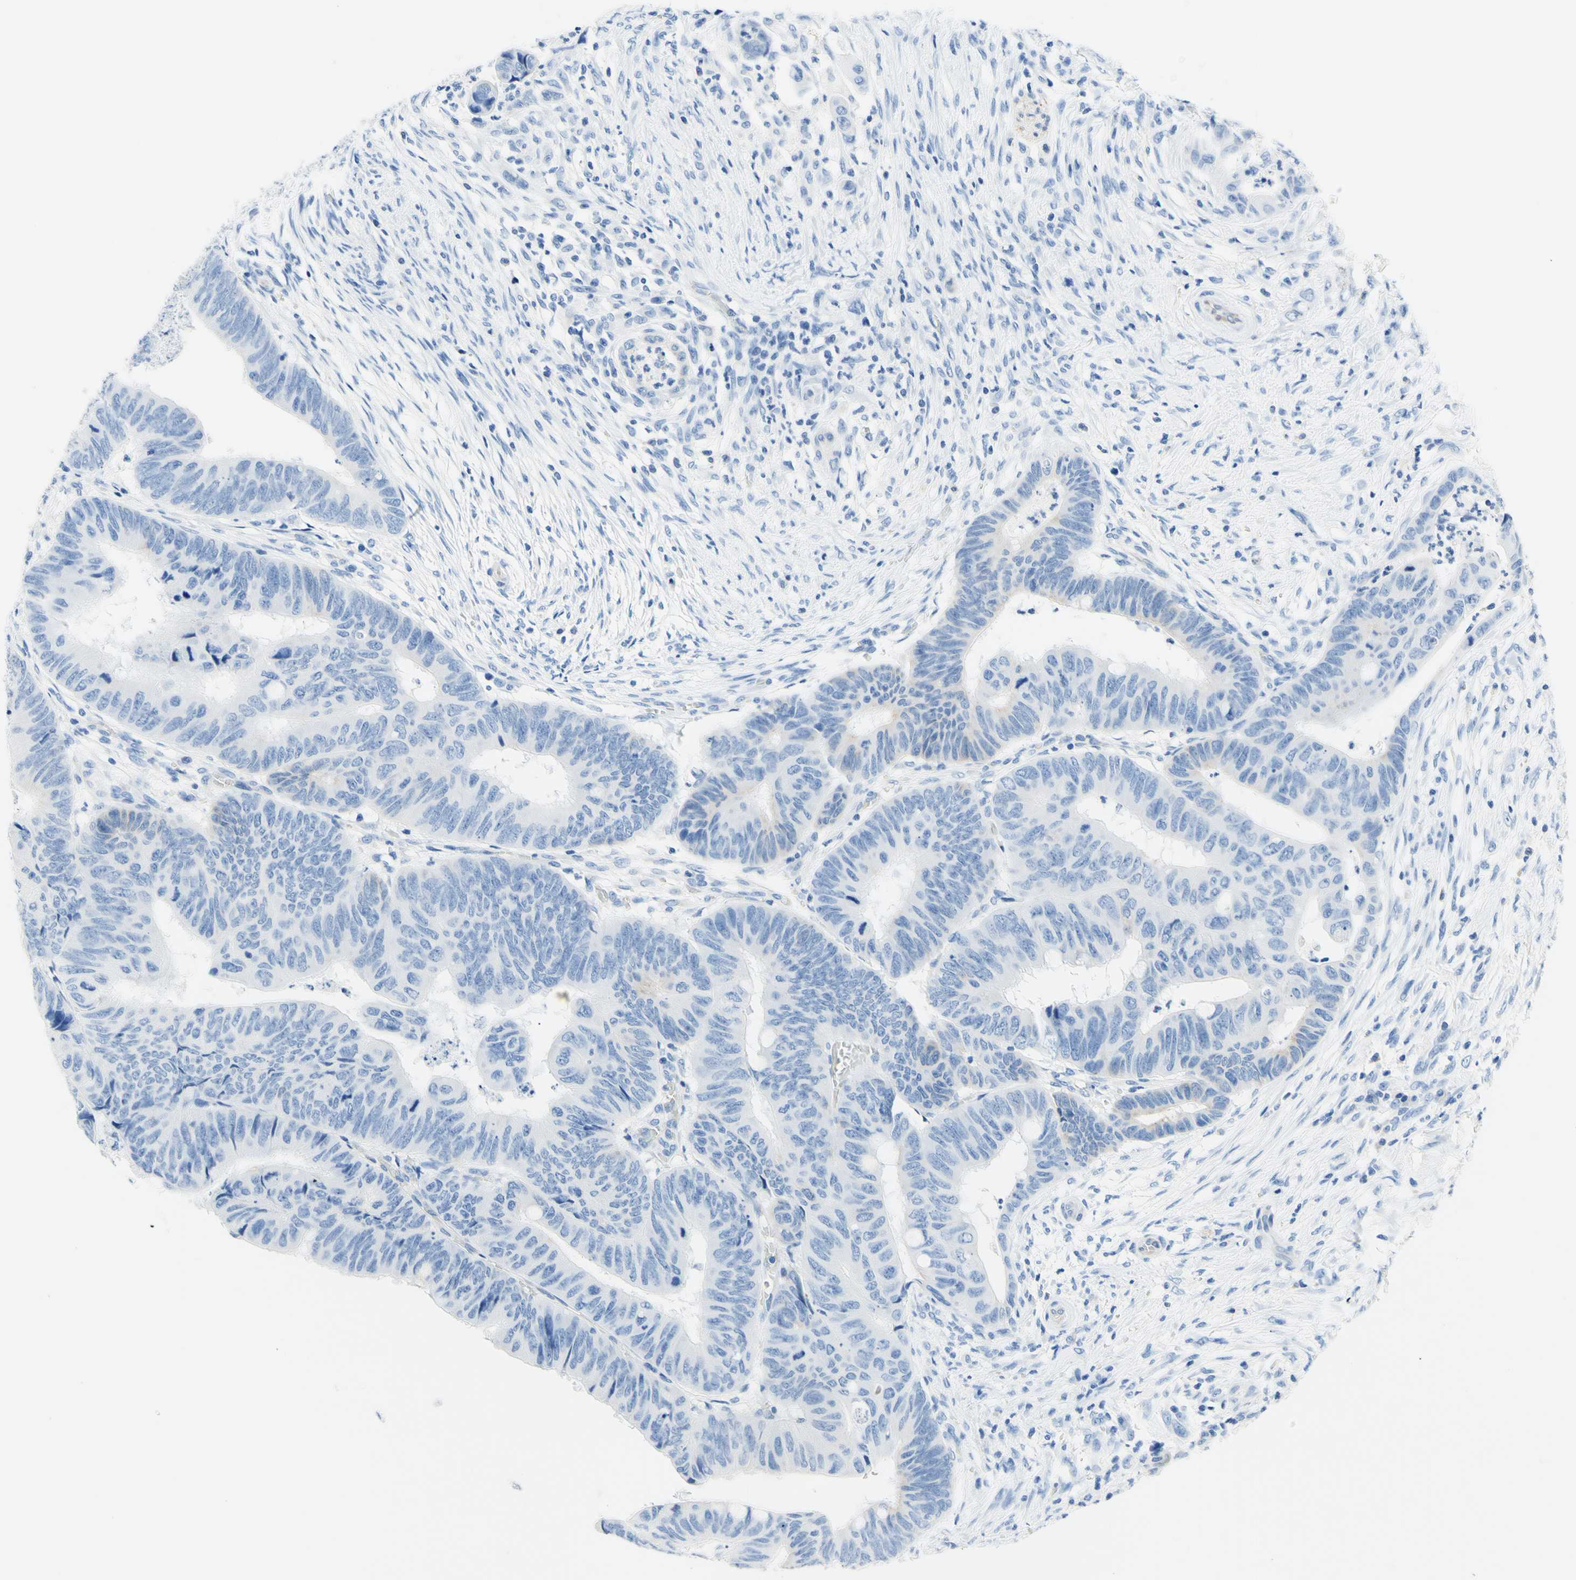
{"staining": {"intensity": "negative", "quantity": "none", "location": "none"}, "tissue": "colorectal cancer", "cell_type": "Tumor cells", "image_type": "cancer", "snomed": [{"axis": "morphology", "description": "Normal tissue, NOS"}, {"axis": "morphology", "description": "Adenocarcinoma, NOS"}, {"axis": "topography", "description": "Rectum"}, {"axis": "topography", "description": "Peripheral nerve tissue"}], "caption": "Immunohistochemical staining of human colorectal cancer reveals no significant expression in tumor cells.", "gene": "HPCA", "patient": {"sex": "male", "age": 92}}